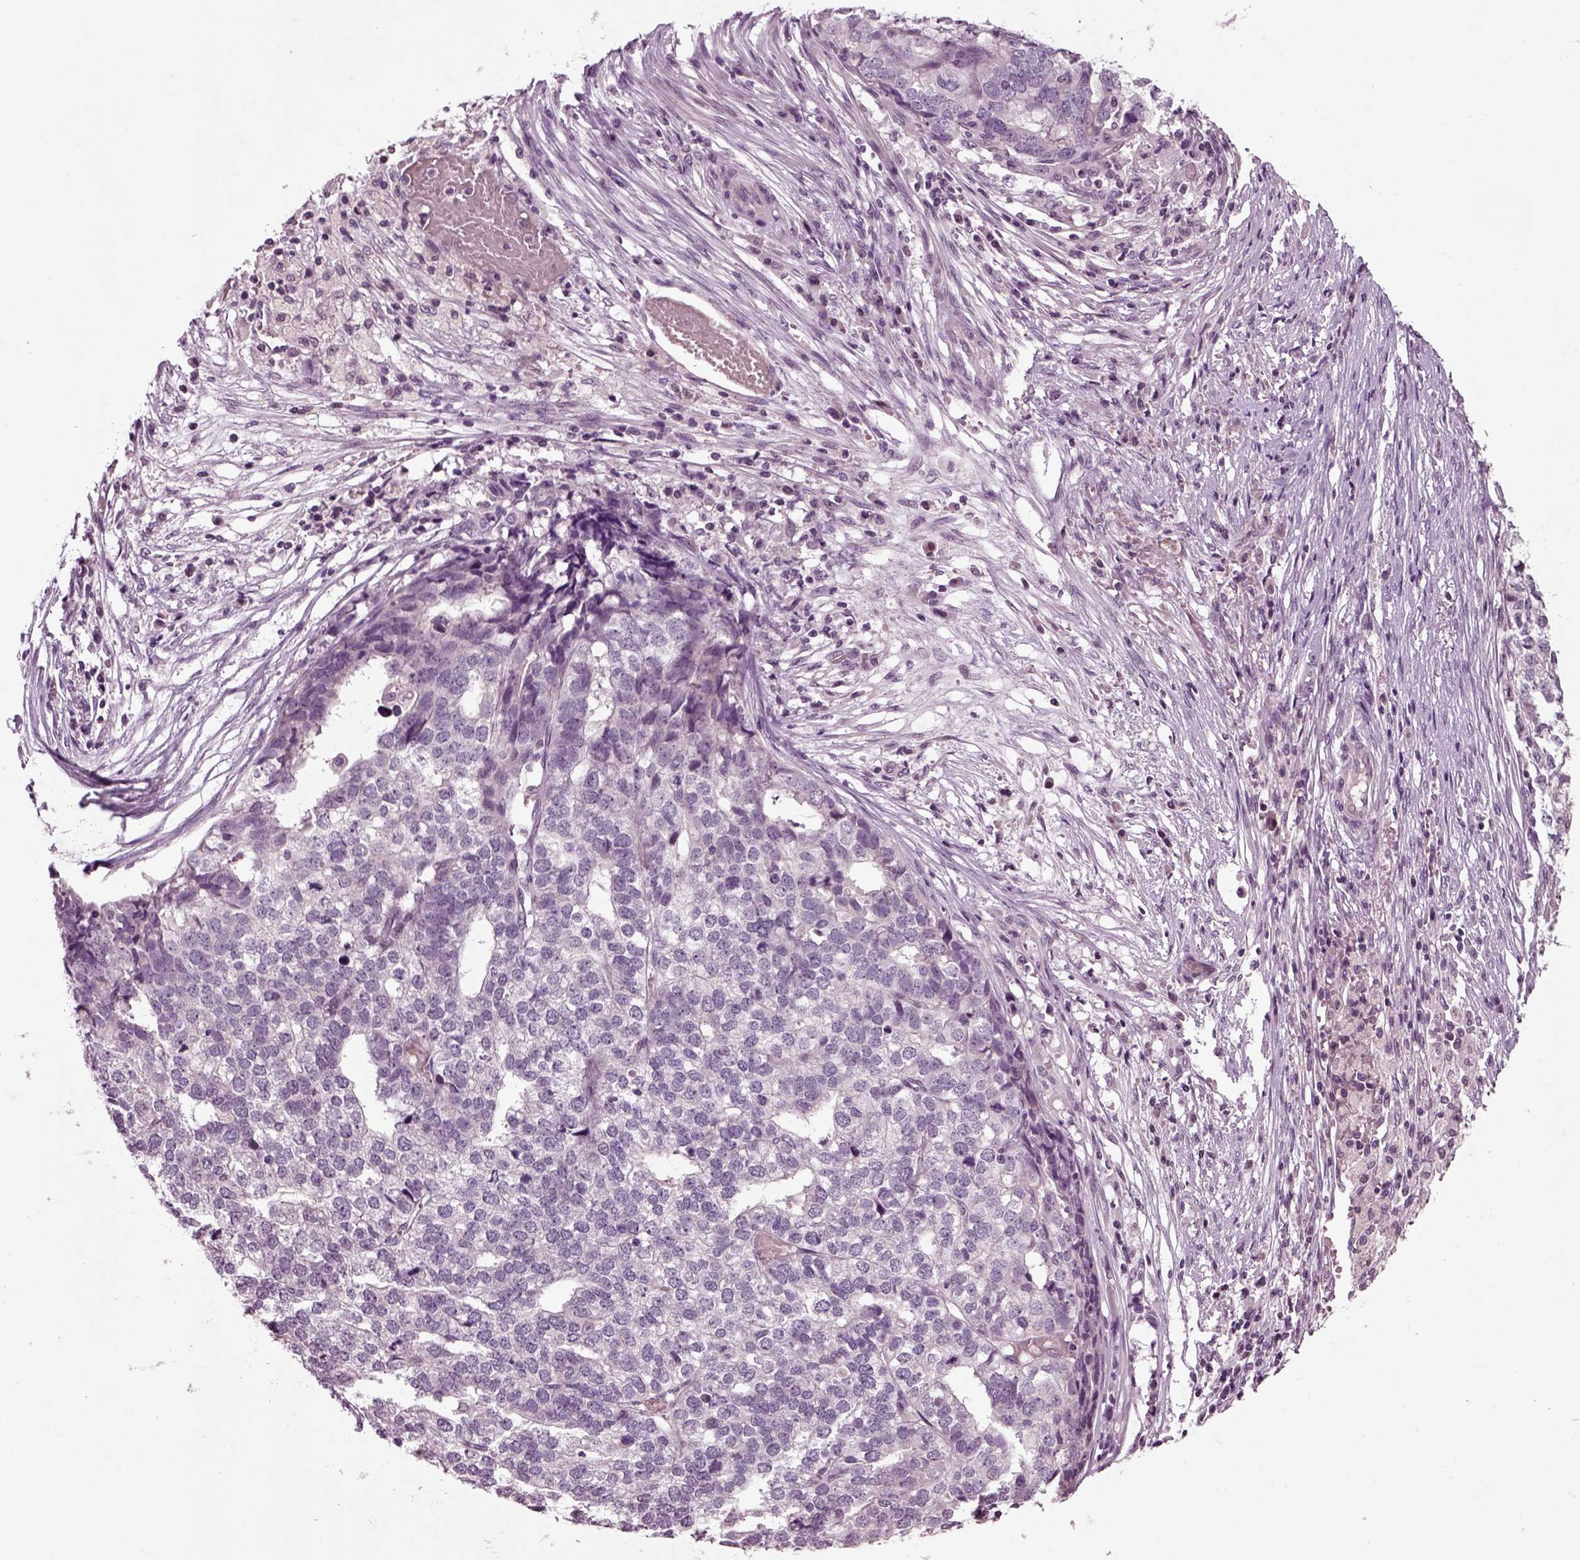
{"staining": {"intensity": "negative", "quantity": "none", "location": "none"}, "tissue": "stomach cancer", "cell_type": "Tumor cells", "image_type": "cancer", "snomed": [{"axis": "morphology", "description": "Adenocarcinoma, NOS"}, {"axis": "topography", "description": "Stomach"}], "caption": "Immunohistochemistry (IHC) of human adenocarcinoma (stomach) displays no expression in tumor cells.", "gene": "CHGB", "patient": {"sex": "male", "age": 69}}